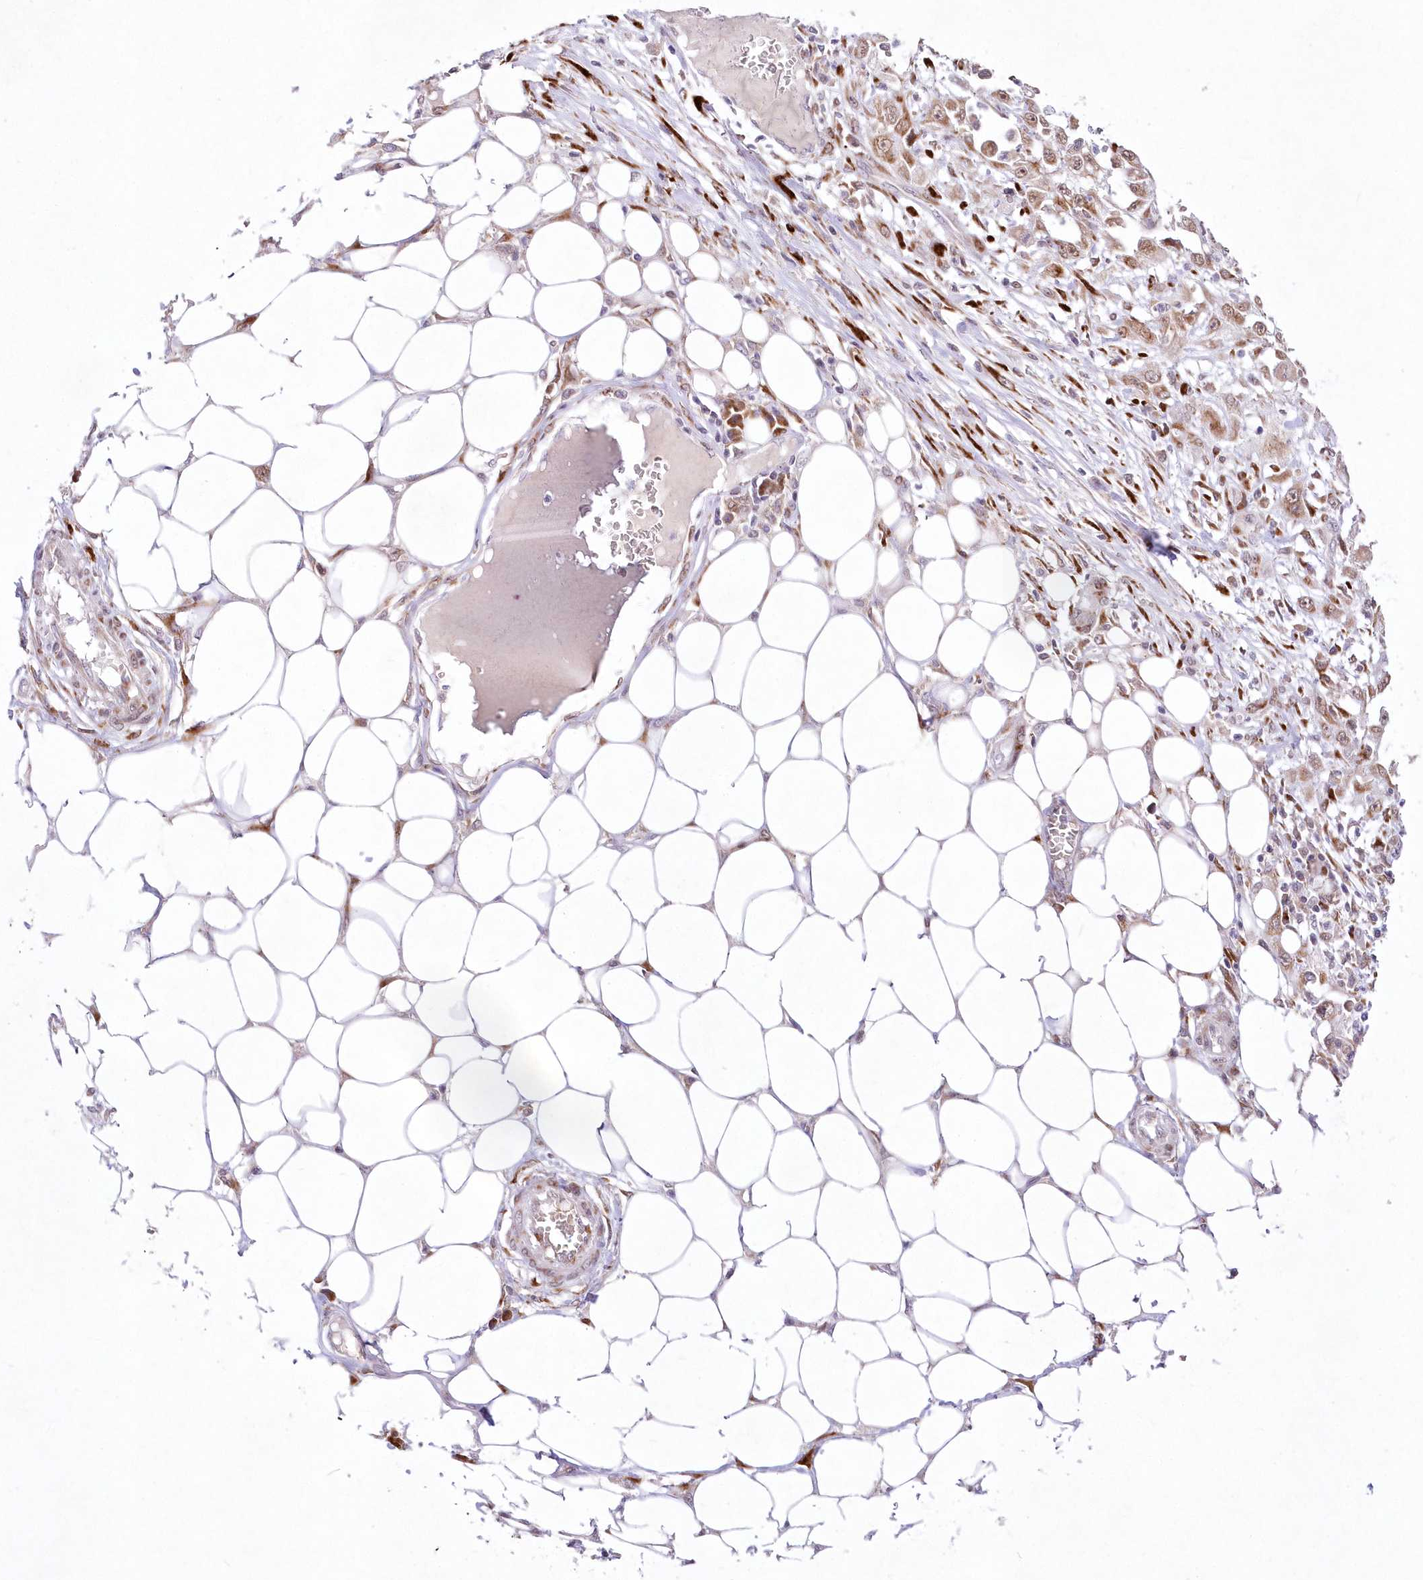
{"staining": {"intensity": "moderate", "quantity": ">75%", "location": "nuclear"}, "tissue": "skin cancer", "cell_type": "Tumor cells", "image_type": "cancer", "snomed": [{"axis": "morphology", "description": "Squamous cell carcinoma, NOS"}, {"axis": "morphology", "description": "Squamous cell carcinoma, metastatic, NOS"}, {"axis": "topography", "description": "Skin"}, {"axis": "topography", "description": "Lymph node"}], "caption": "Skin cancer was stained to show a protein in brown. There is medium levels of moderate nuclear expression in approximately >75% of tumor cells.", "gene": "LDB1", "patient": {"sex": "male", "age": 75}}